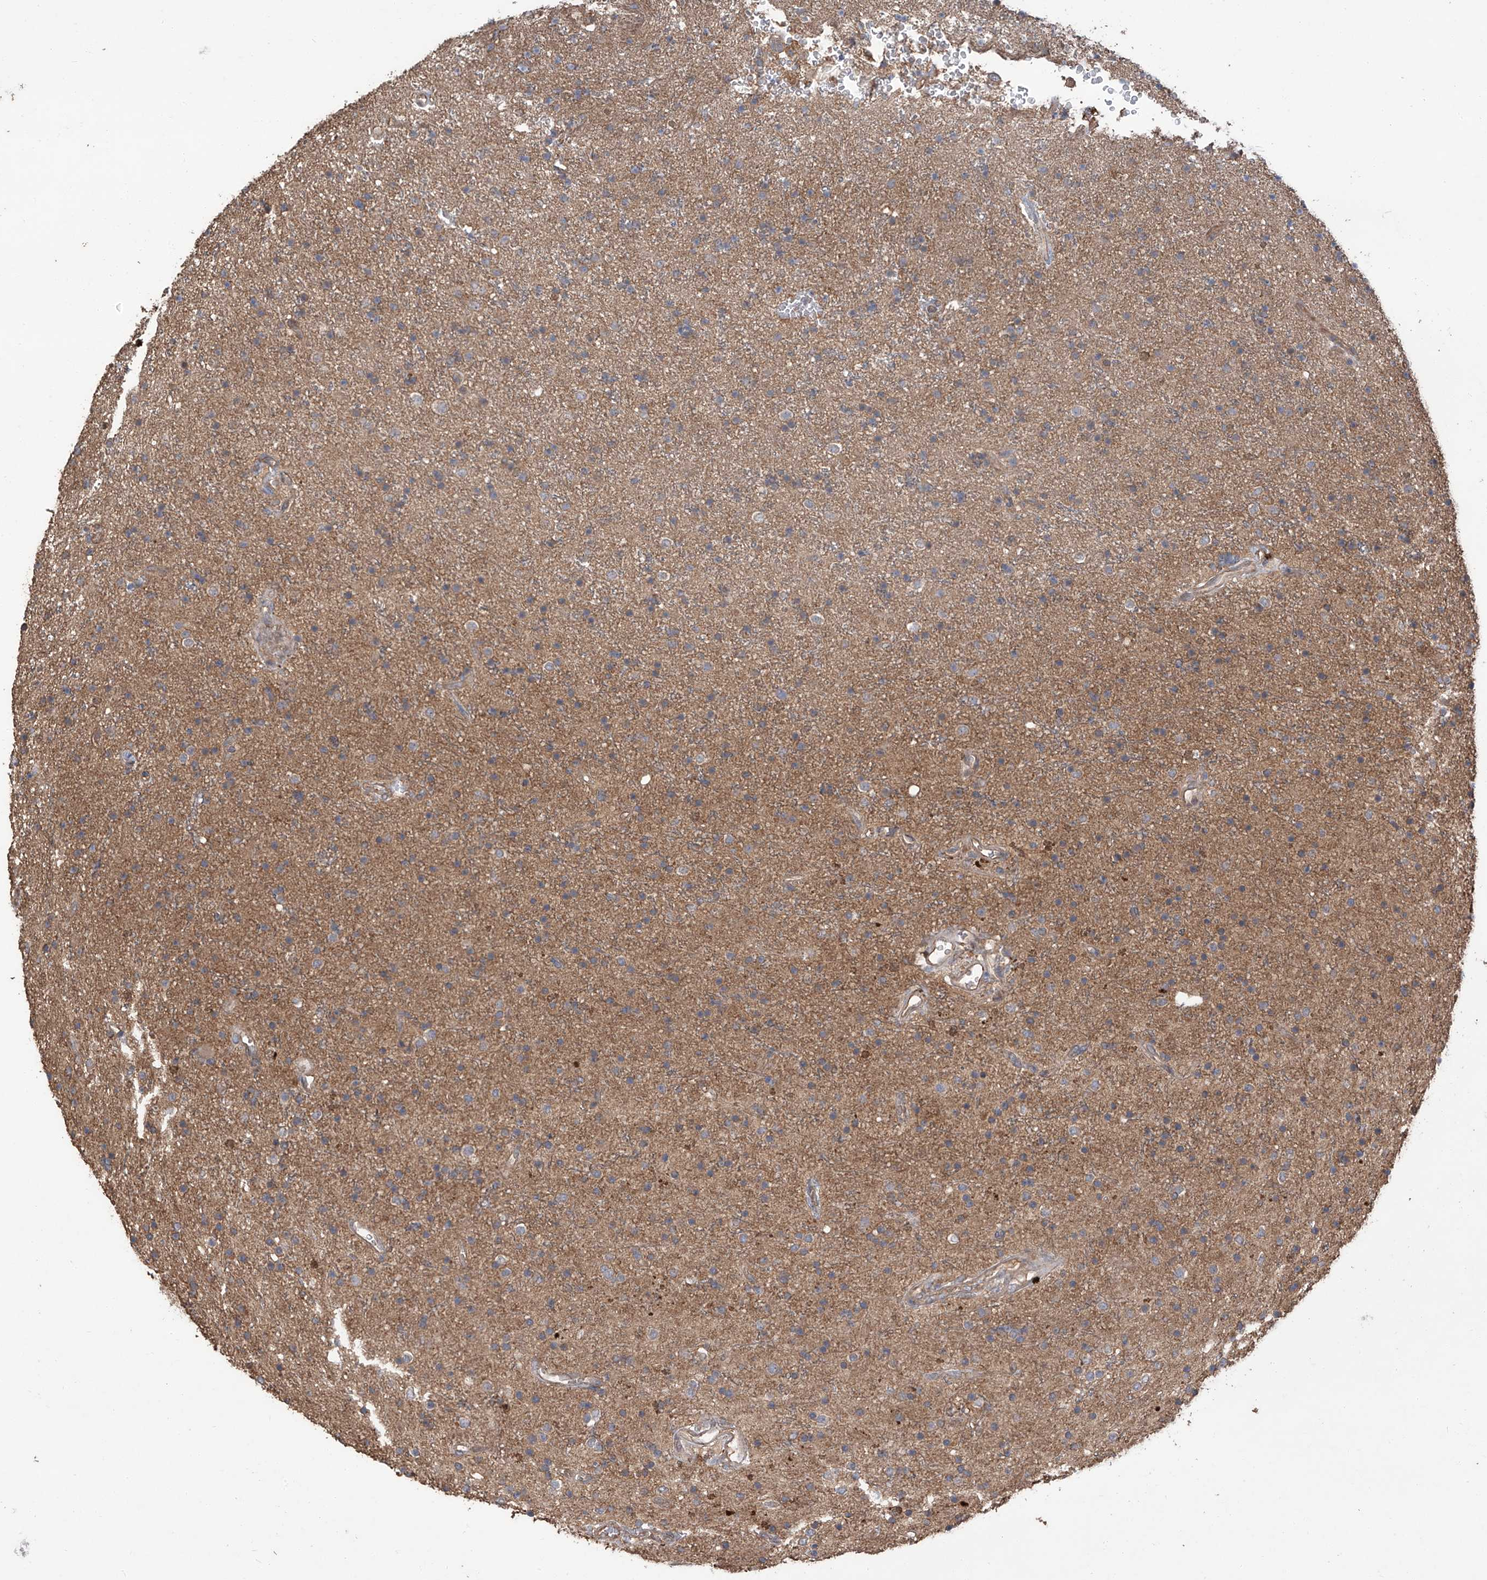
{"staining": {"intensity": "moderate", "quantity": "<25%", "location": "cytoplasmic/membranous"}, "tissue": "glioma", "cell_type": "Tumor cells", "image_type": "cancer", "snomed": [{"axis": "morphology", "description": "Glioma, malignant, High grade"}, {"axis": "topography", "description": "Brain"}], "caption": "Protein staining by IHC exhibits moderate cytoplasmic/membranous expression in approximately <25% of tumor cells in glioma. Ihc stains the protein in brown and the nuclei are stained blue.", "gene": "AGBL5", "patient": {"sex": "male", "age": 34}}